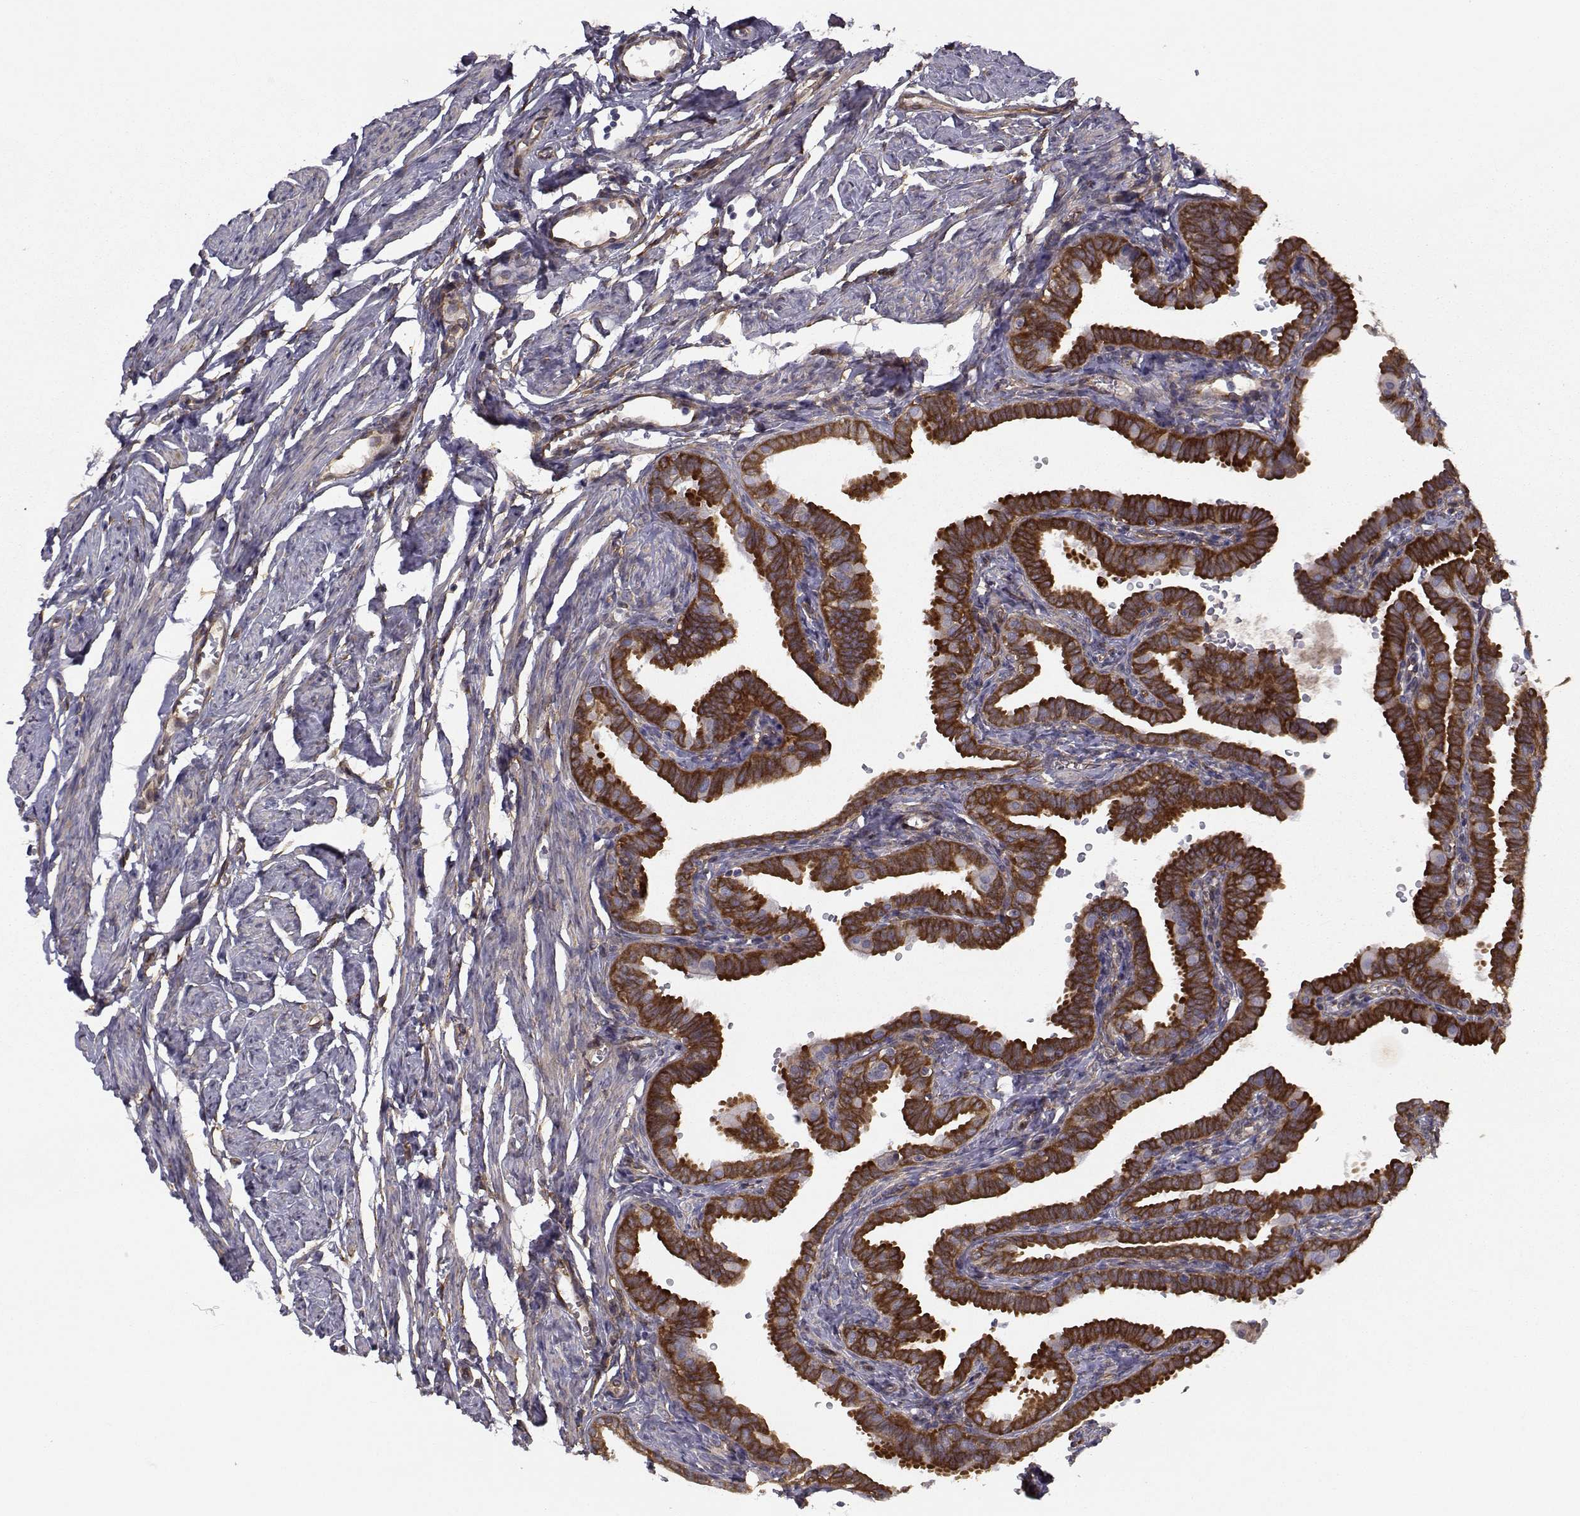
{"staining": {"intensity": "strong", "quantity": ">75%", "location": "cytoplasmic/membranous"}, "tissue": "fallopian tube", "cell_type": "Glandular cells", "image_type": "normal", "snomed": [{"axis": "morphology", "description": "Normal tissue, NOS"}, {"axis": "topography", "description": "Fallopian tube"}, {"axis": "topography", "description": "Ovary"}], "caption": "A micrograph of fallopian tube stained for a protein demonstrates strong cytoplasmic/membranous brown staining in glandular cells. The staining is performed using DAB brown chromogen to label protein expression. The nuclei are counter-stained blue using hematoxylin.", "gene": "TRIP10", "patient": {"sex": "female", "age": 57}}